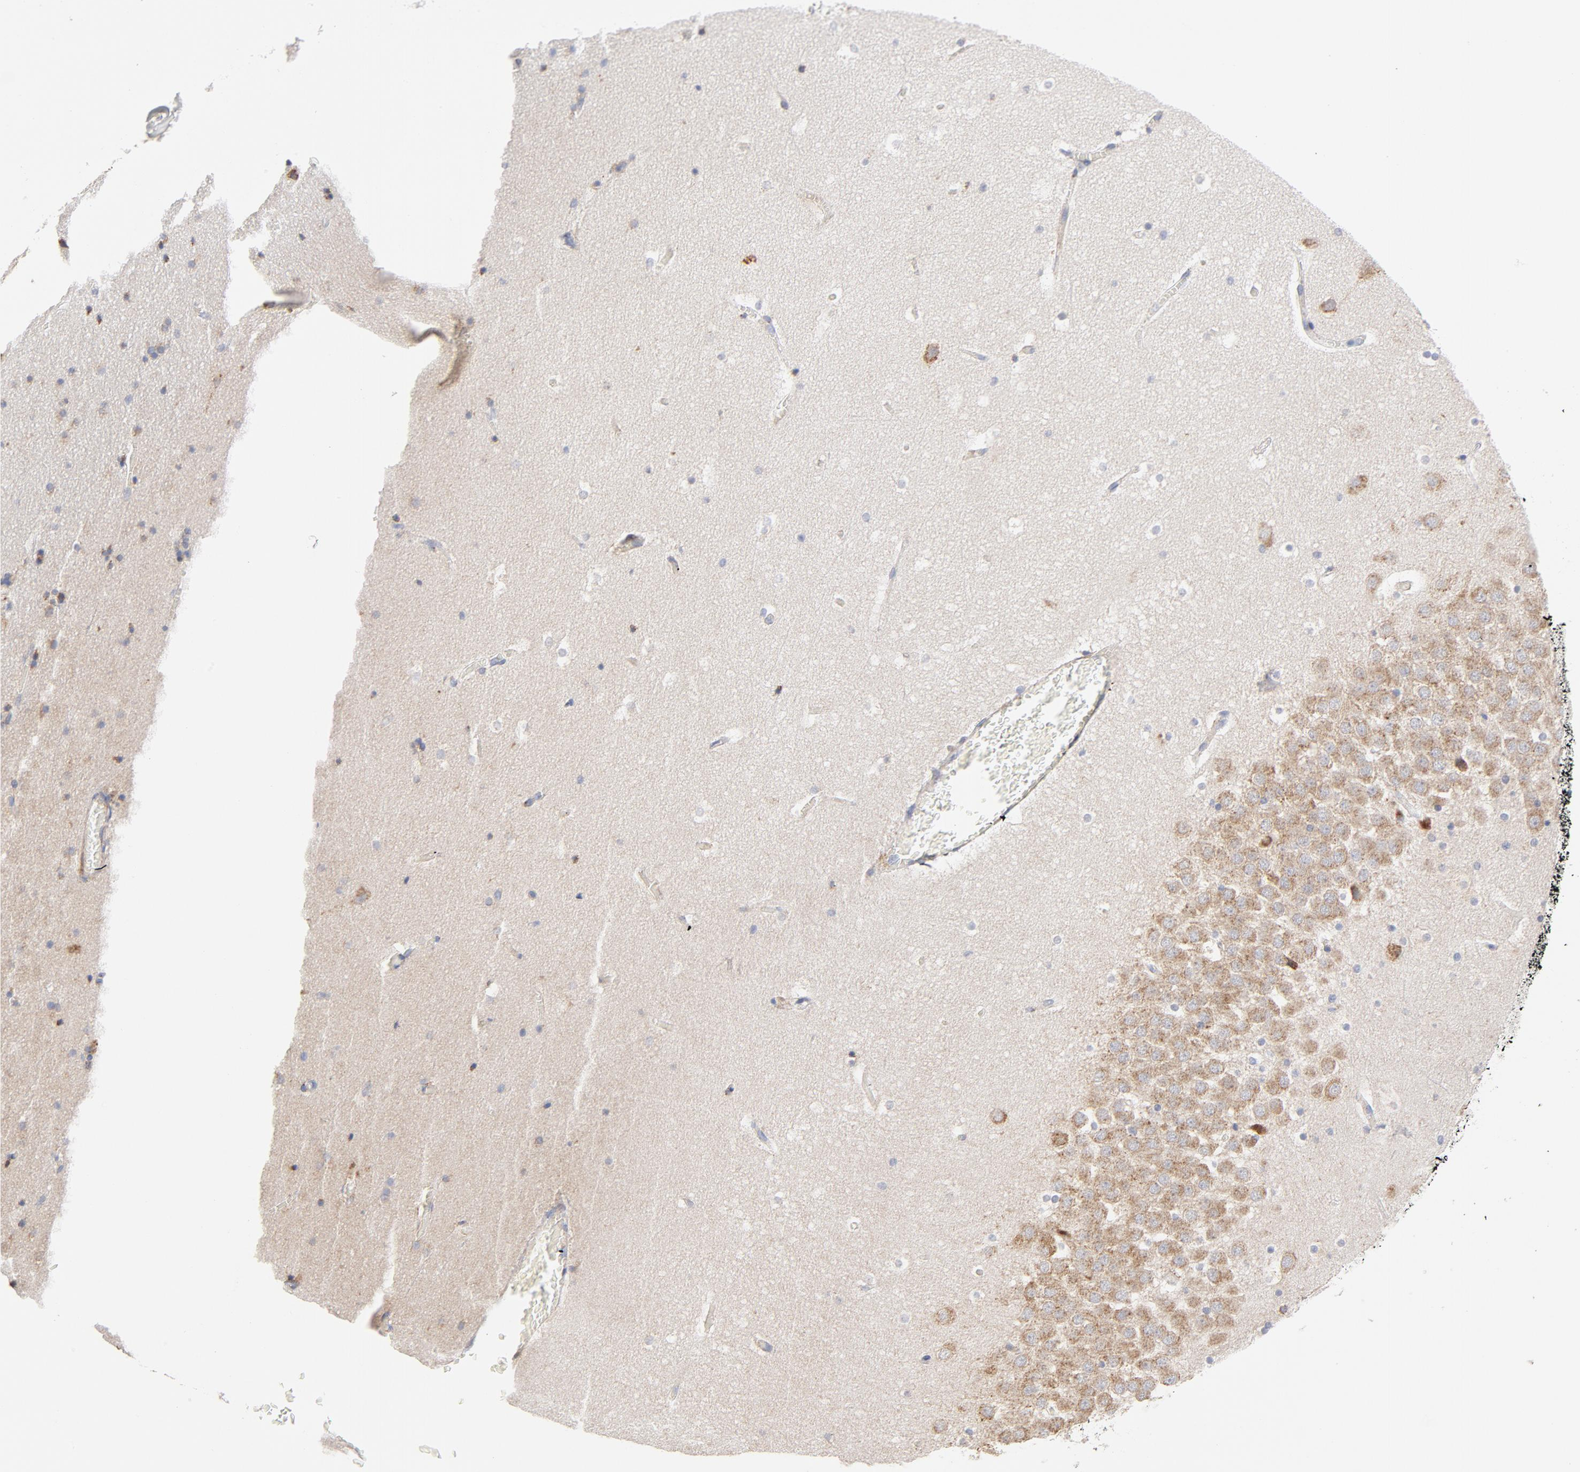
{"staining": {"intensity": "negative", "quantity": "none", "location": "none"}, "tissue": "hippocampus", "cell_type": "Glial cells", "image_type": "normal", "snomed": [{"axis": "morphology", "description": "Normal tissue, NOS"}, {"axis": "topography", "description": "Hippocampus"}], "caption": "The micrograph reveals no significant positivity in glial cells of hippocampus. The staining was performed using DAB to visualize the protein expression in brown, while the nuclei were stained in blue with hematoxylin (Magnification: 20x).", "gene": "RAPGEF3", "patient": {"sex": "male", "age": 45}}